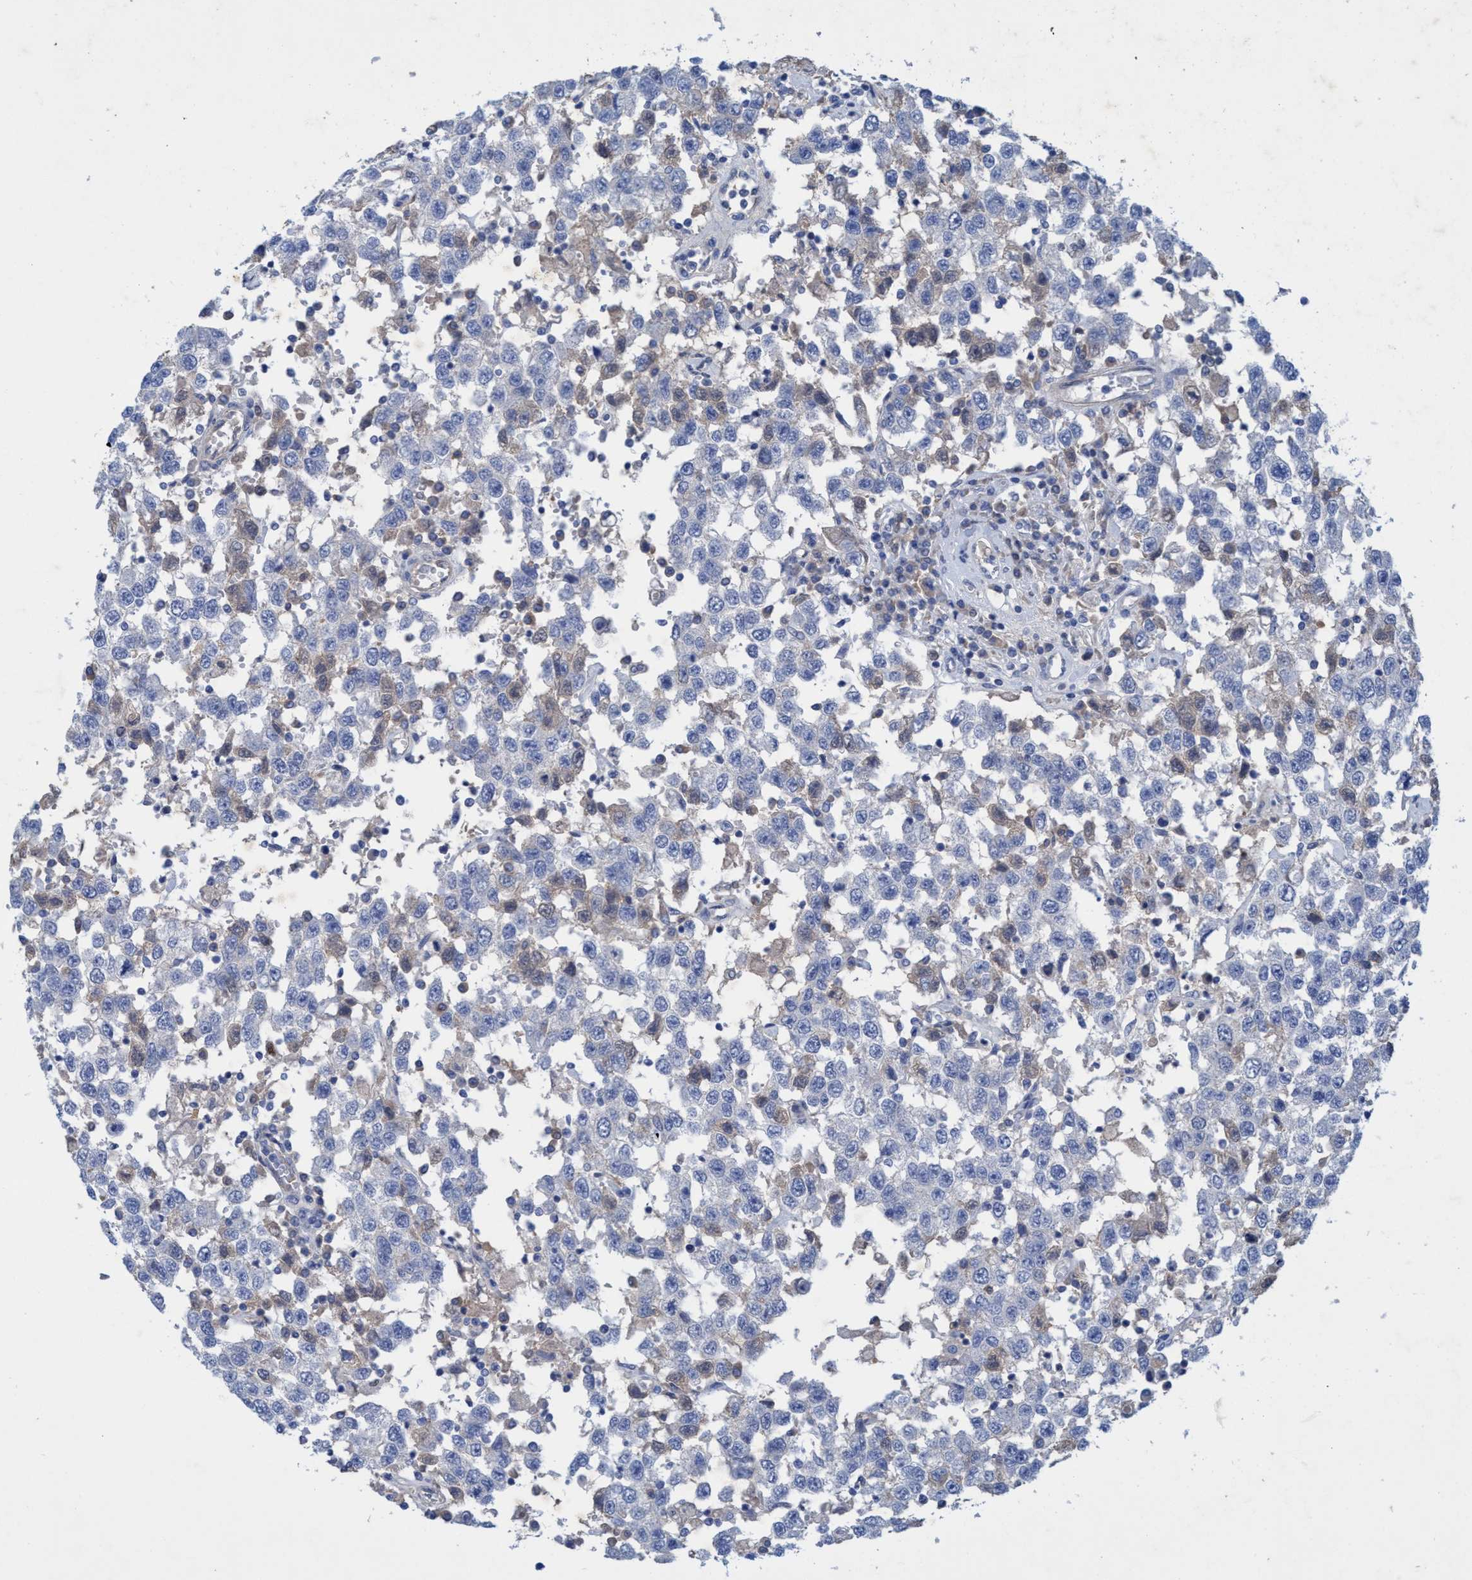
{"staining": {"intensity": "weak", "quantity": "<25%", "location": "cytoplasmic/membranous"}, "tissue": "testis cancer", "cell_type": "Tumor cells", "image_type": "cancer", "snomed": [{"axis": "morphology", "description": "Seminoma, NOS"}, {"axis": "topography", "description": "Testis"}], "caption": "A high-resolution histopathology image shows immunohistochemistry staining of testis seminoma, which shows no significant positivity in tumor cells.", "gene": "GULP1", "patient": {"sex": "male", "age": 41}}